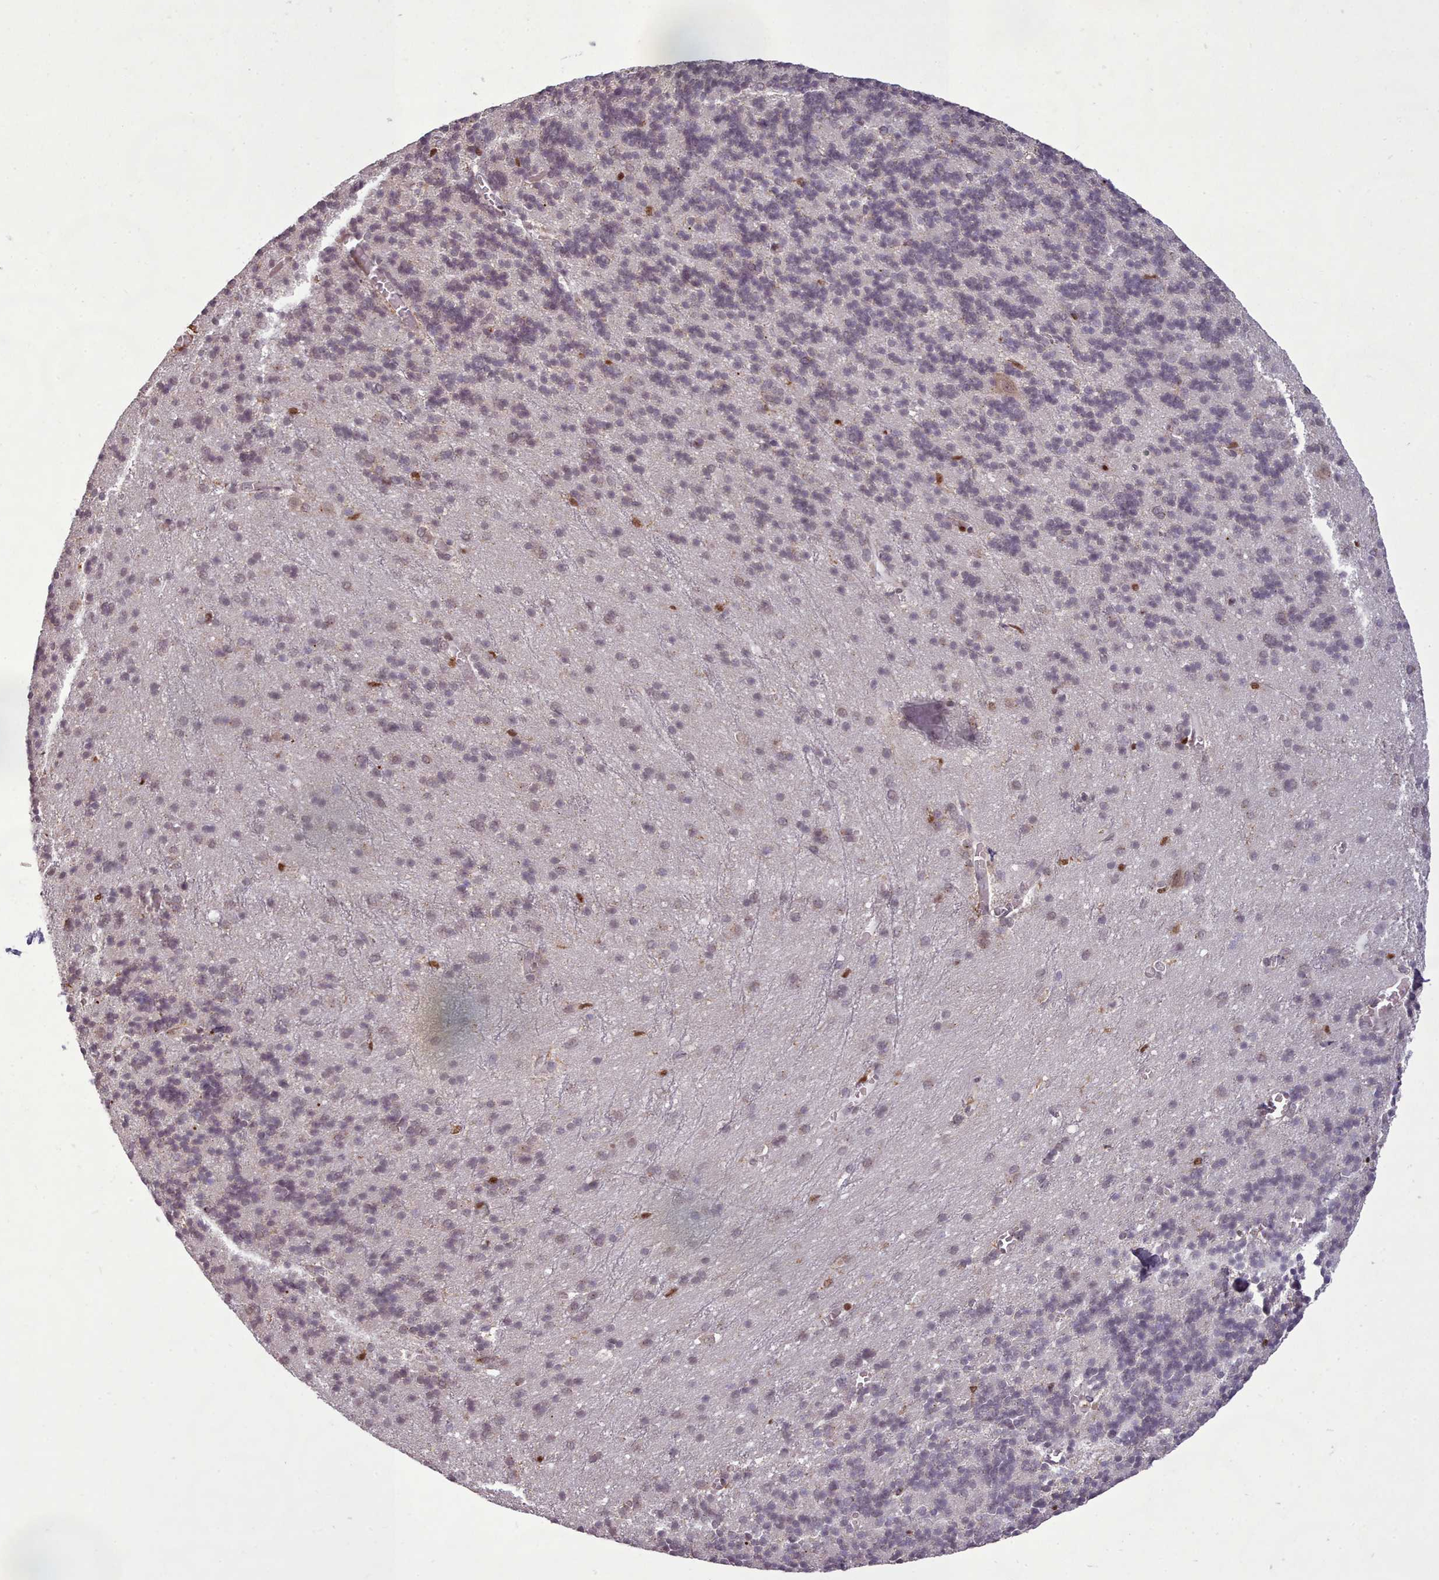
{"staining": {"intensity": "weak", "quantity": "<25%", "location": "cytoplasmic/membranous"}, "tissue": "cerebellum", "cell_type": "Cells in granular layer", "image_type": "normal", "snomed": [{"axis": "morphology", "description": "Normal tissue, NOS"}, {"axis": "topography", "description": "Cerebellum"}], "caption": "Immunohistochemistry (IHC) photomicrograph of benign cerebellum: cerebellum stained with DAB demonstrates no significant protein staining in cells in granular layer.", "gene": "LGALS9B", "patient": {"sex": "male", "age": 37}}